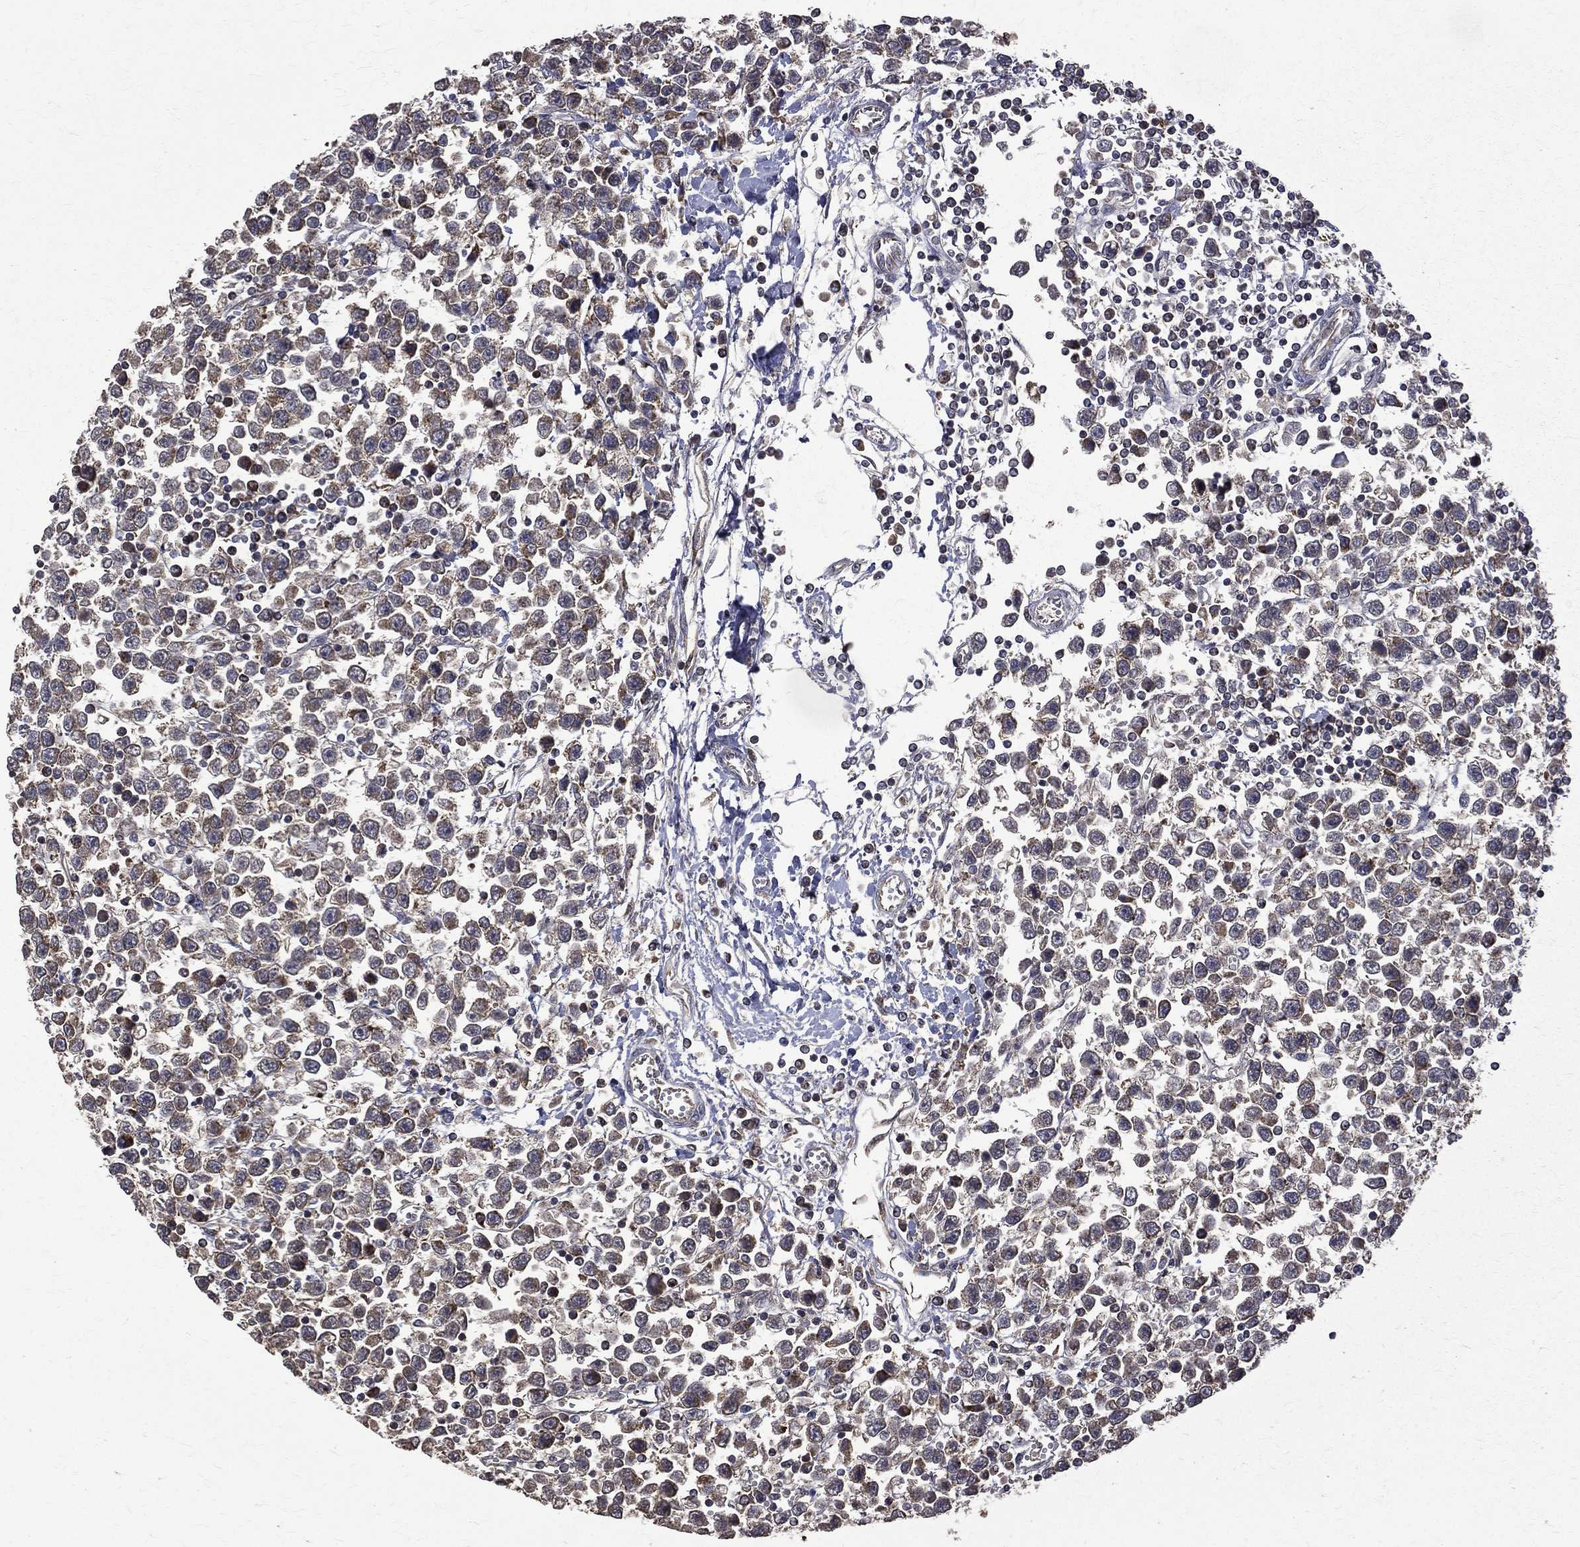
{"staining": {"intensity": "weak", "quantity": "25%-75%", "location": "cytoplasmic/membranous"}, "tissue": "testis cancer", "cell_type": "Tumor cells", "image_type": "cancer", "snomed": [{"axis": "morphology", "description": "Seminoma, NOS"}, {"axis": "topography", "description": "Testis"}], "caption": "Seminoma (testis) tissue exhibits weak cytoplasmic/membranous staining in about 25%-75% of tumor cells, visualized by immunohistochemistry.", "gene": "RPGR", "patient": {"sex": "male", "age": 34}}